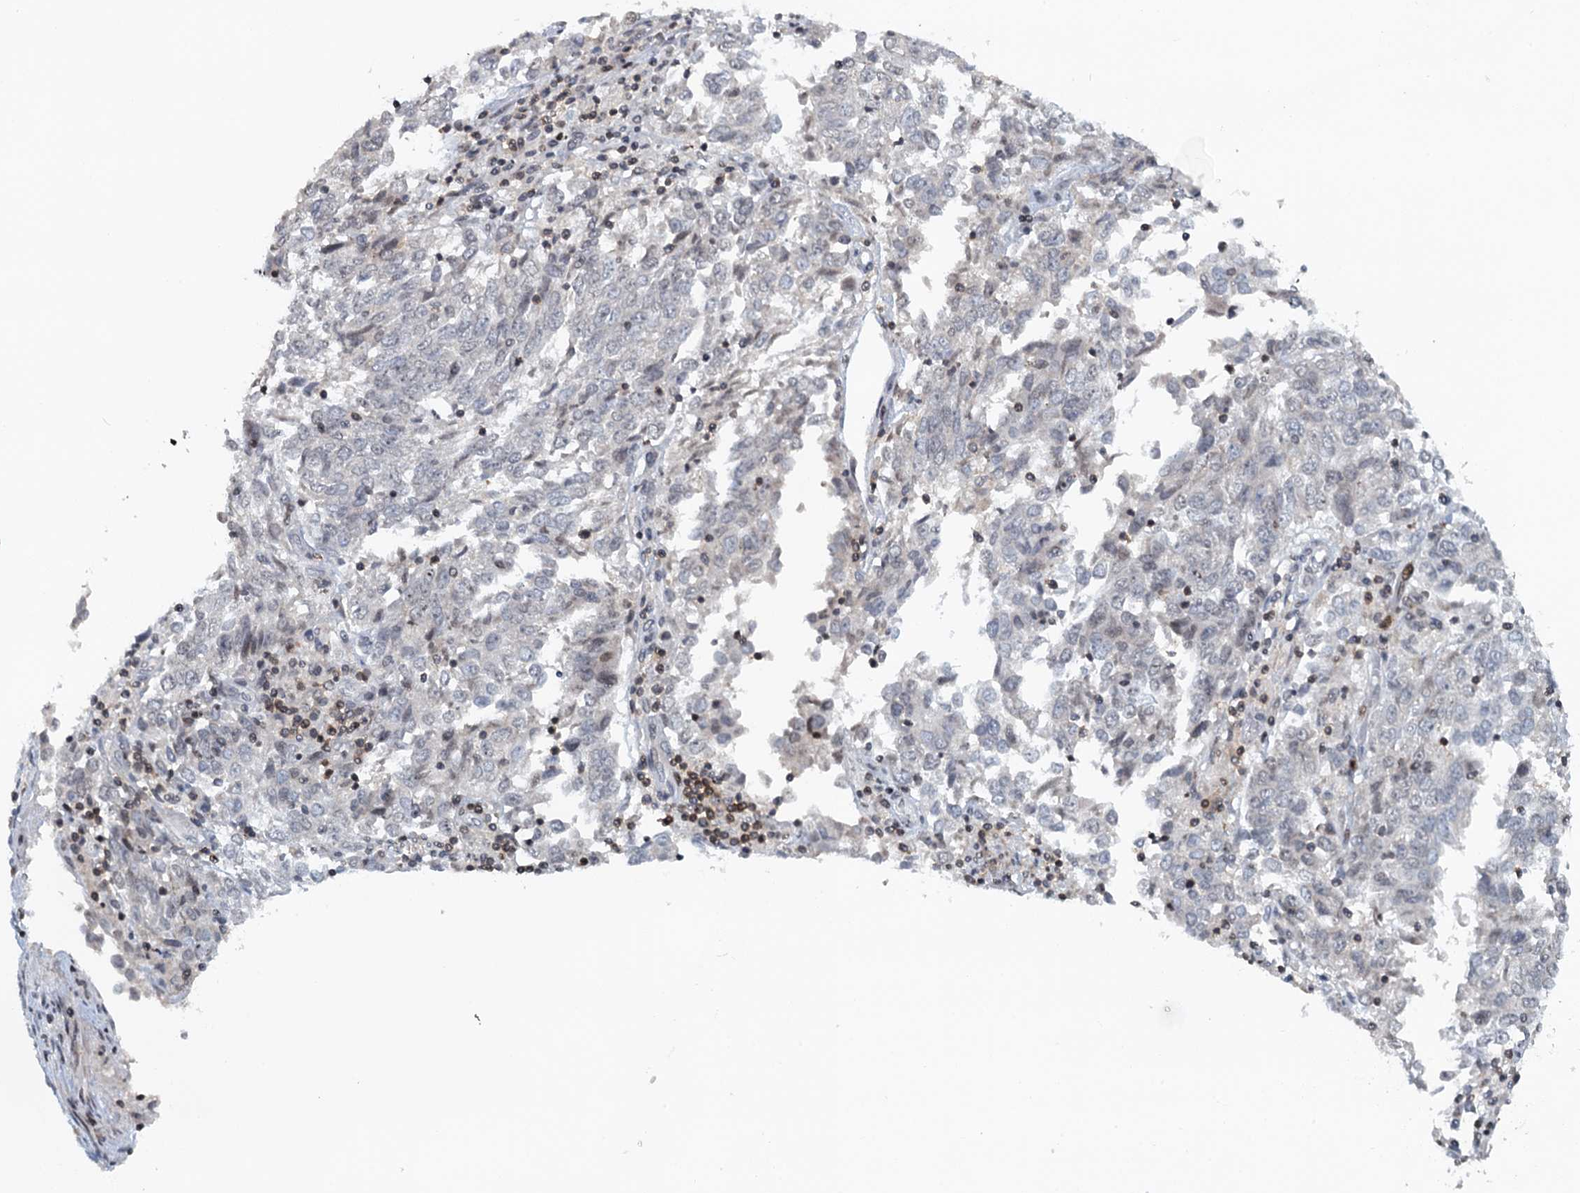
{"staining": {"intensity": "negative", "quantity": "none", "location": "none"}, "tissue": "endometrial cancer", "cell_type": "Tumor cells", "image_type": "cancer", "snomed": [{"axis": "morphology", "description": "Adenocarcinoma, NOS"}, {"axis": "topography", "description": "Endometrium"}], "caption": "An image of human adenocarcinoma (endometrial) is negative for staining in tumor cells.", "gene": "FYB1", "patient": {"sex": "female", "age": 80}}